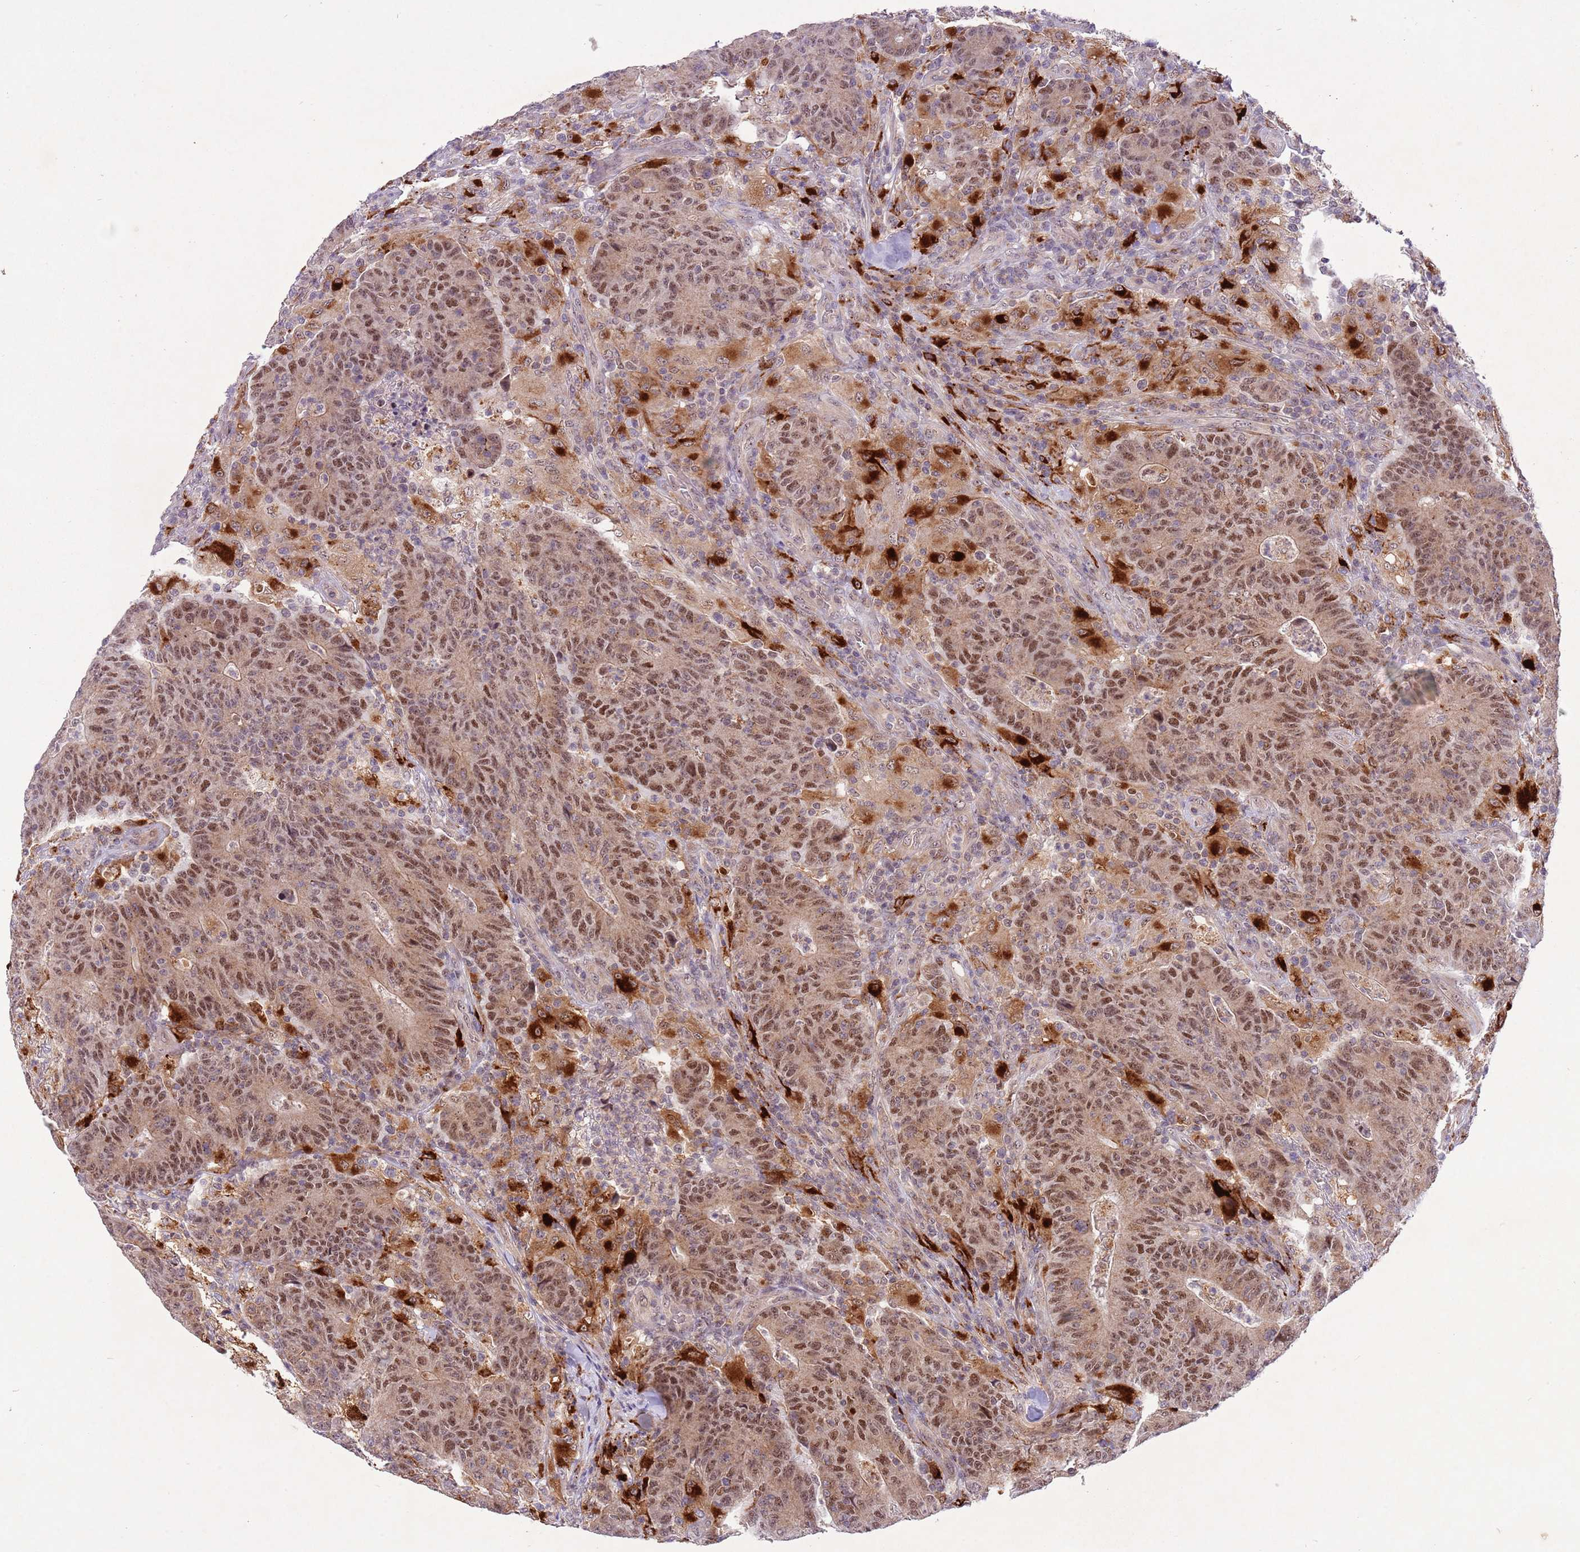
{"staining": {"intensity": "moderate", "quantity": ">75%", "location": "cytoplasmic/membranous,nuclear"}, "tissue": "colorectal cancer", "cell_type": "Tumor cells", "image_type": "cancer", "snomed": [{"axis": "morphology", "description": "Adenocarcinoma, NOS"}, {"axis": "topography", "description": "Colon"}], "caption": "Approximately >75% of tumor cells in human colorectal adenocarcinoma demonstrate moderate cytoplasmic/membranous and nuclear protein positivity as visualized by brown immunohistochemical staining.", "gene": "TRIM27", "patient": {"sex": "female", "age": 75}}